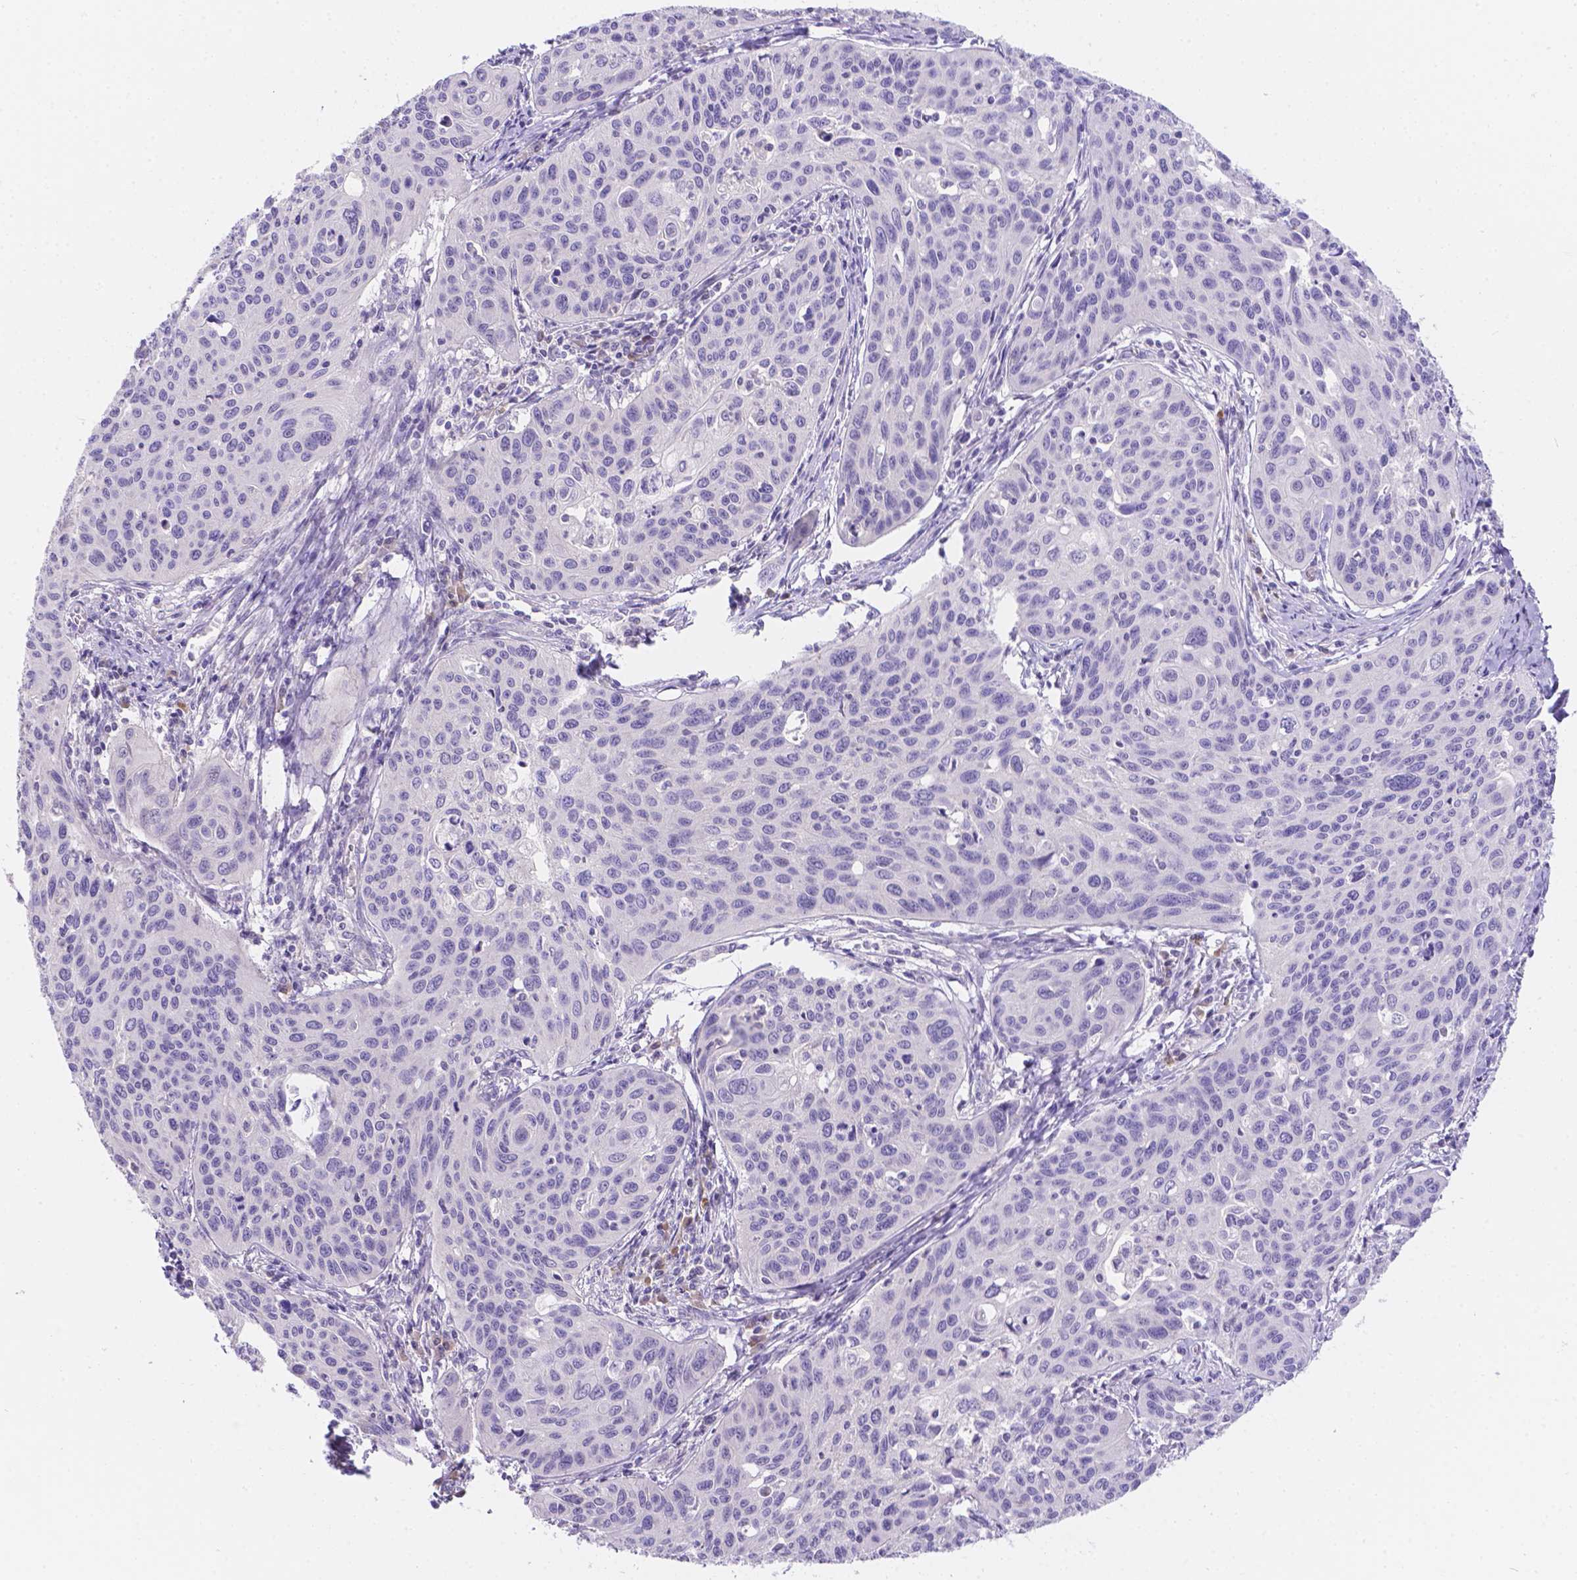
{"staining": {"intensity": "negative", "quantity": "none", "location": "none"}, "tissue": "cervical cancer", "cell_type": "Tumor cells", "image_type": "cancer", "snomed": [{"axis": "morphology", "description": "Squamous cell carcinoma, NOS"}, {"axis": "topography", "description": "Cervix"}], "caption": "Tumor cells show no significant protein positivity in cervical squamous cell carcinoma. (DAB immunohistochemistry, high magnification).", "gene": "CD96", "patient": {"sex": "female", "age": 31}}